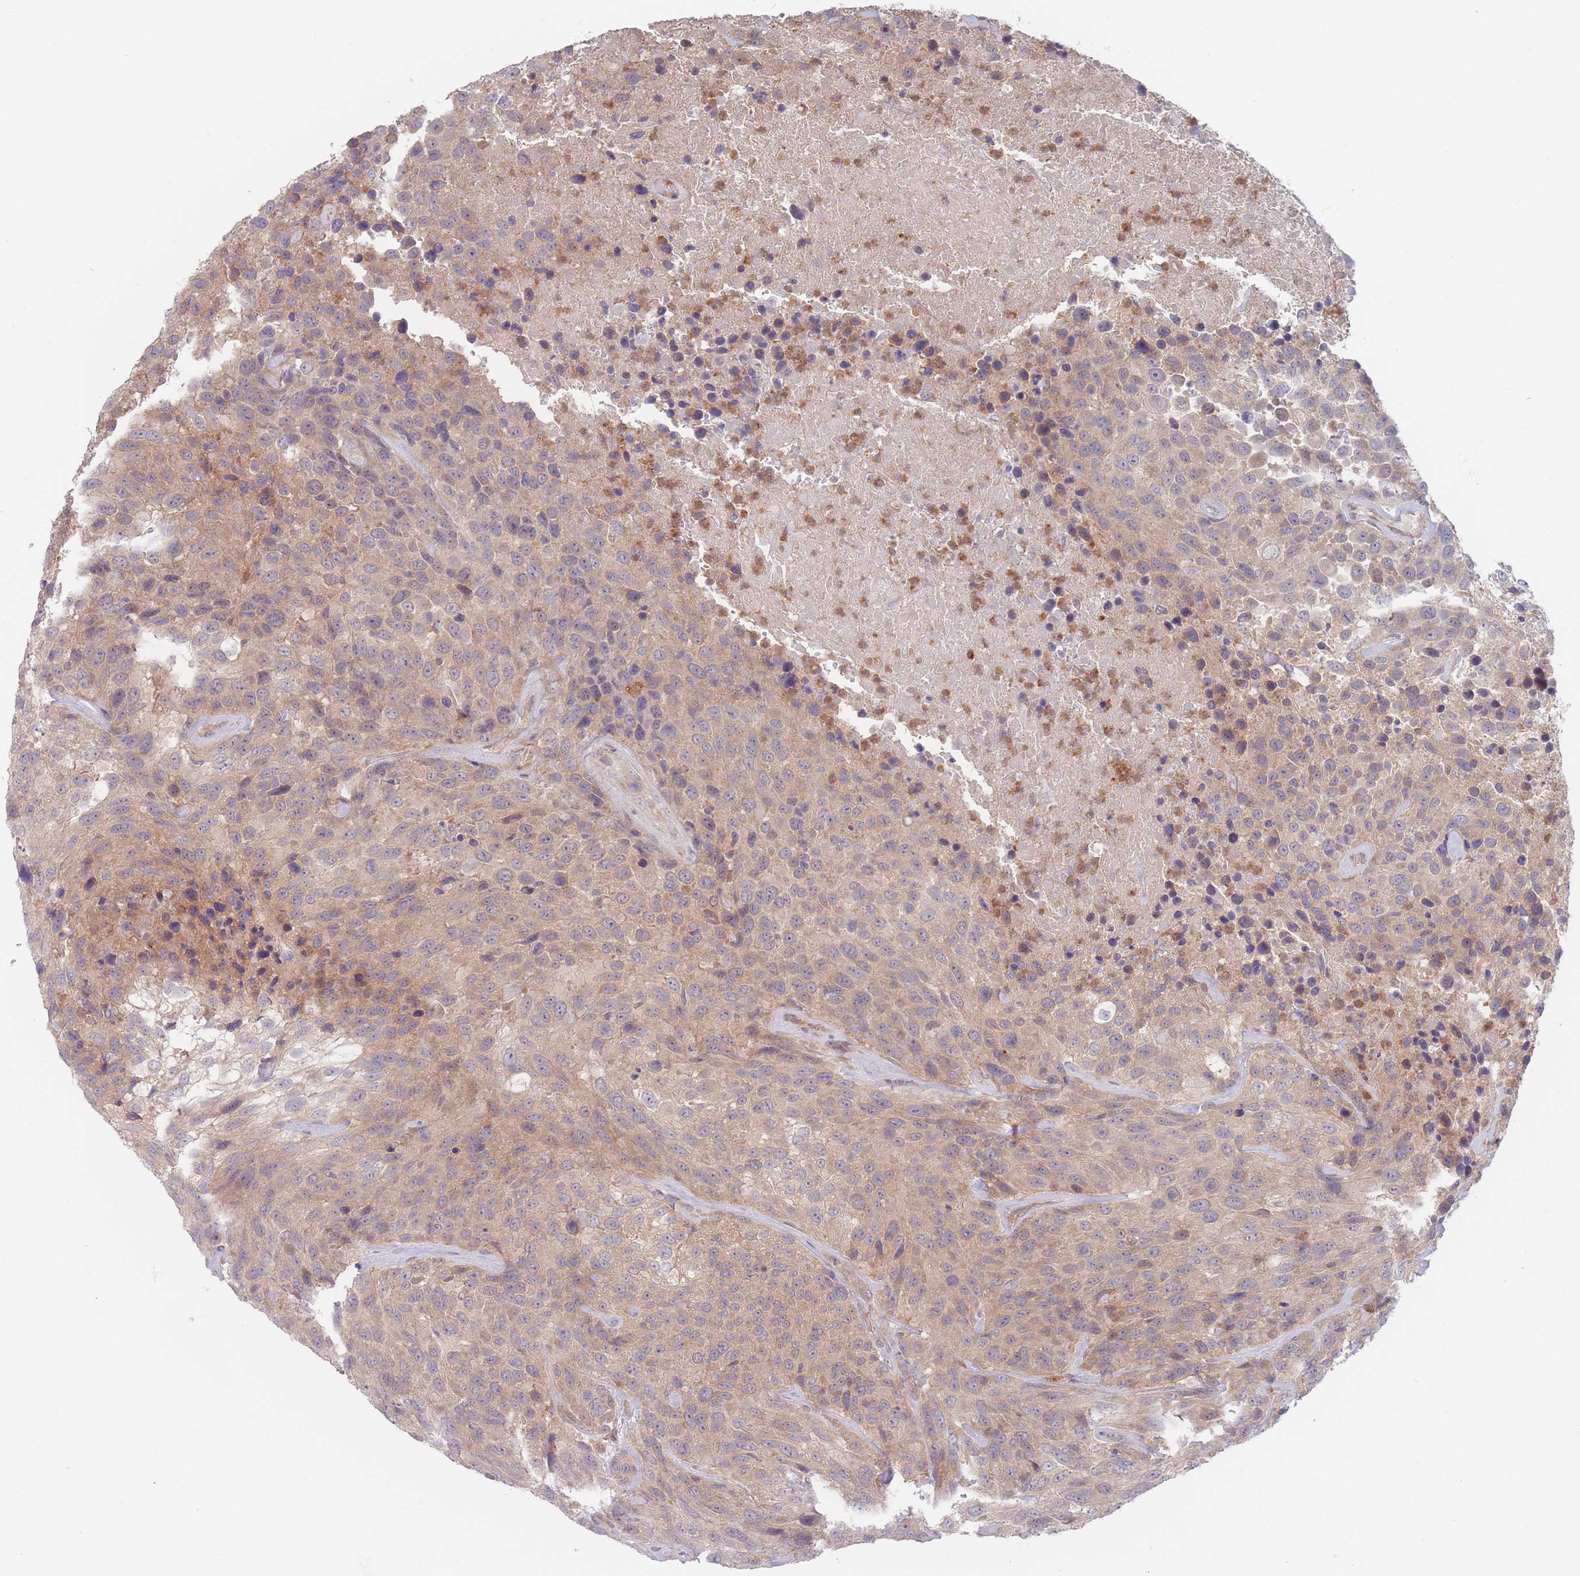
{"staining": {"intensity": "moderate", "quantity": ">75%", "location": "cytoplasmic/membranous"}, "tissue": "urothelial cancer", "cell_type": "Tumor cells", "image_type": "cancer", "snomed": [{"axis": "morphology", "description": "Urothelial carcinoma, High grade"}, {"axis": "topography", "description": "Urinary bladder"}], "caption": "Protein analysis of urothelial cancer tissue displays moderate cytoplasmic/membranous positivity in approximately >75% of tumor cells. The staining was performed using DAB, with brown indicating positive protein expression. Nuclei are stained blue with hematoxylin.", "gene": "PPM1A", "patient": {"sex": "female", "age": 70}}